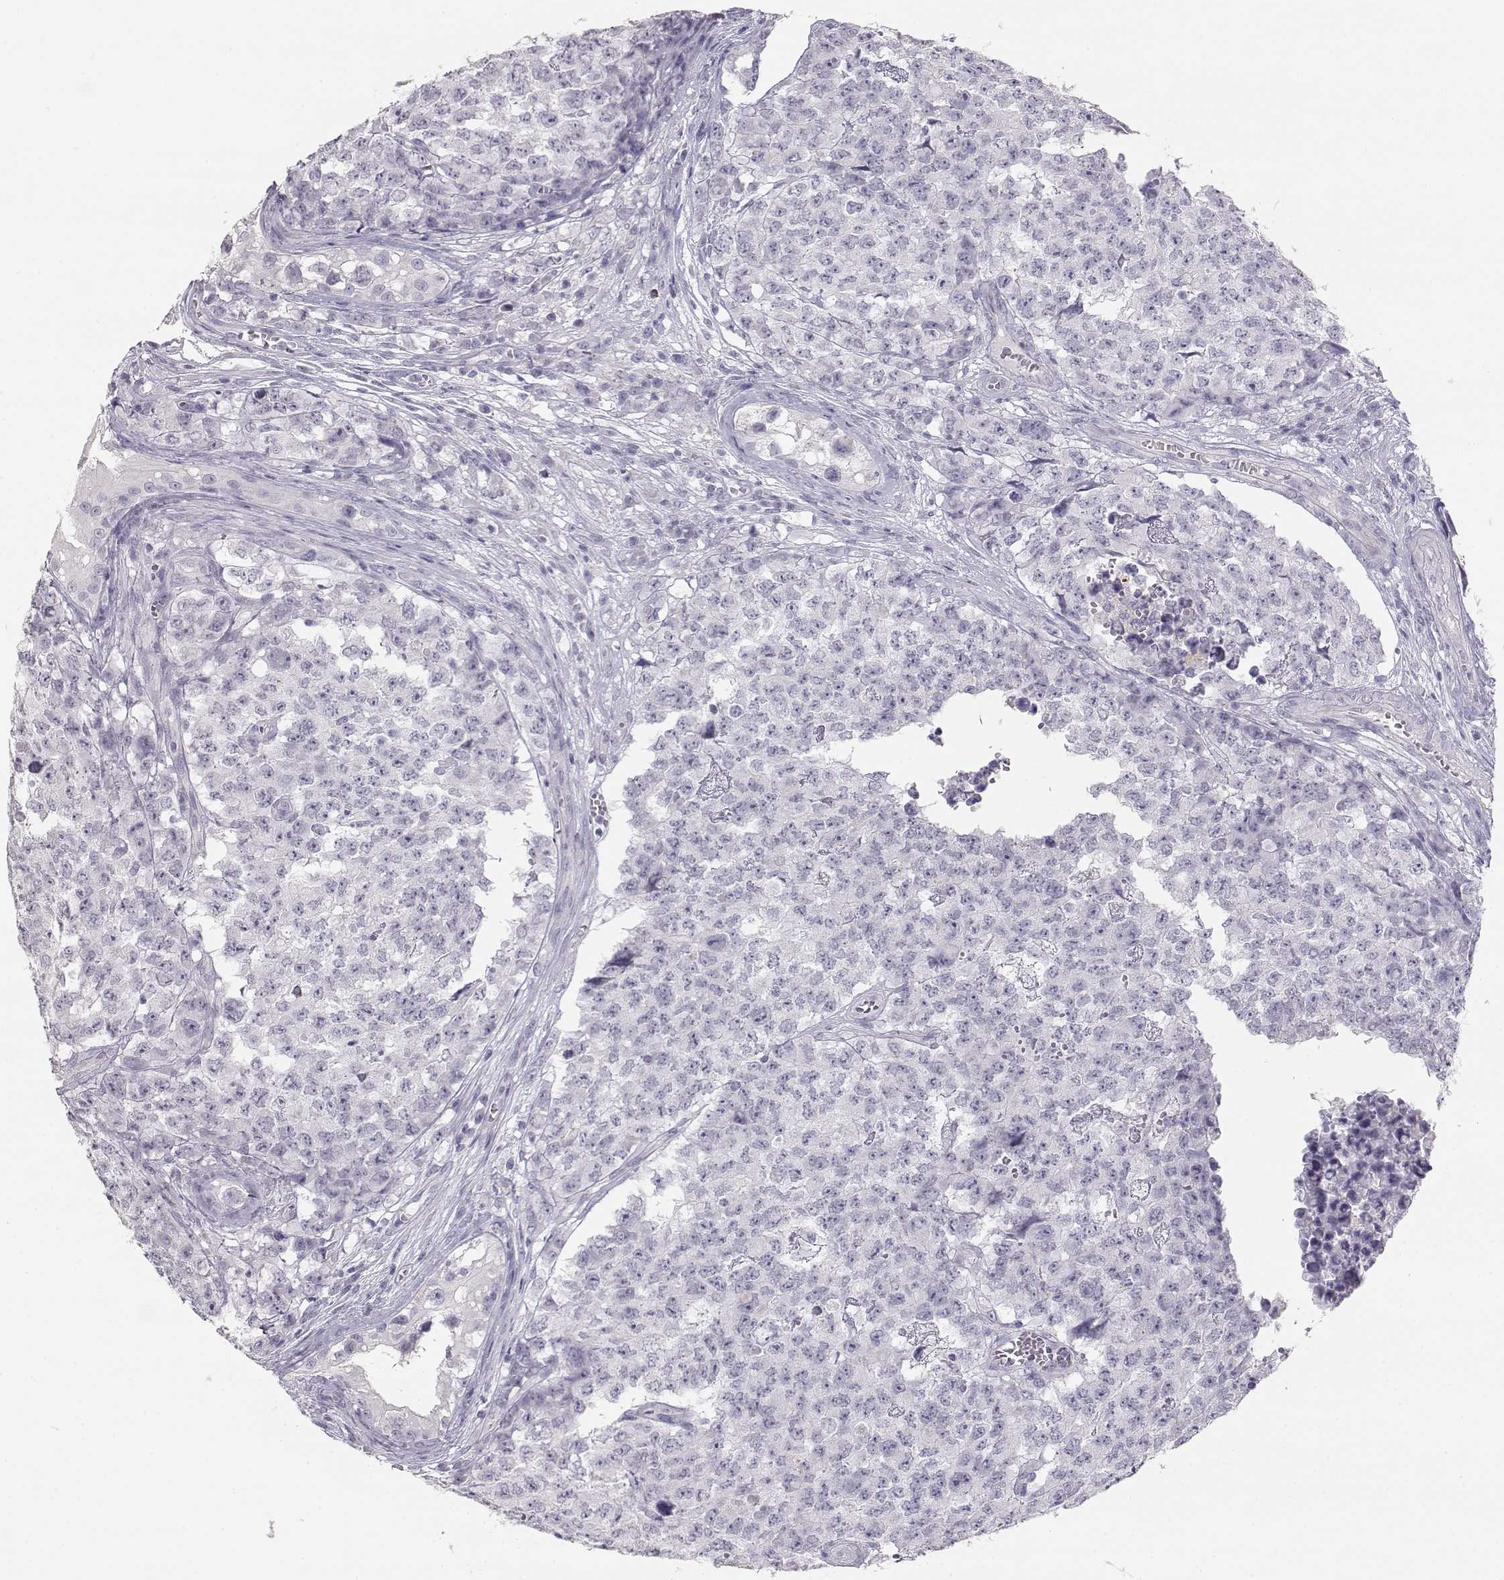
{"staining": {"intensity": "negative", "quantity": "none", "location": "none"}, "tissue": "testis cancer", "cell_type": "Tumor cells", "image_type": "cancer", "snomed": [{"axis": "morphology", "description": "Carcinoma, Embryonal, NOS"}, {"axis": "topography", "description": "Testis"}], "caption": "Micrograph shows no significant protein staining in tumor cells of testis cancer.", "gene": "NUTM1", "patient": {"sex": "male", "age": 23}}